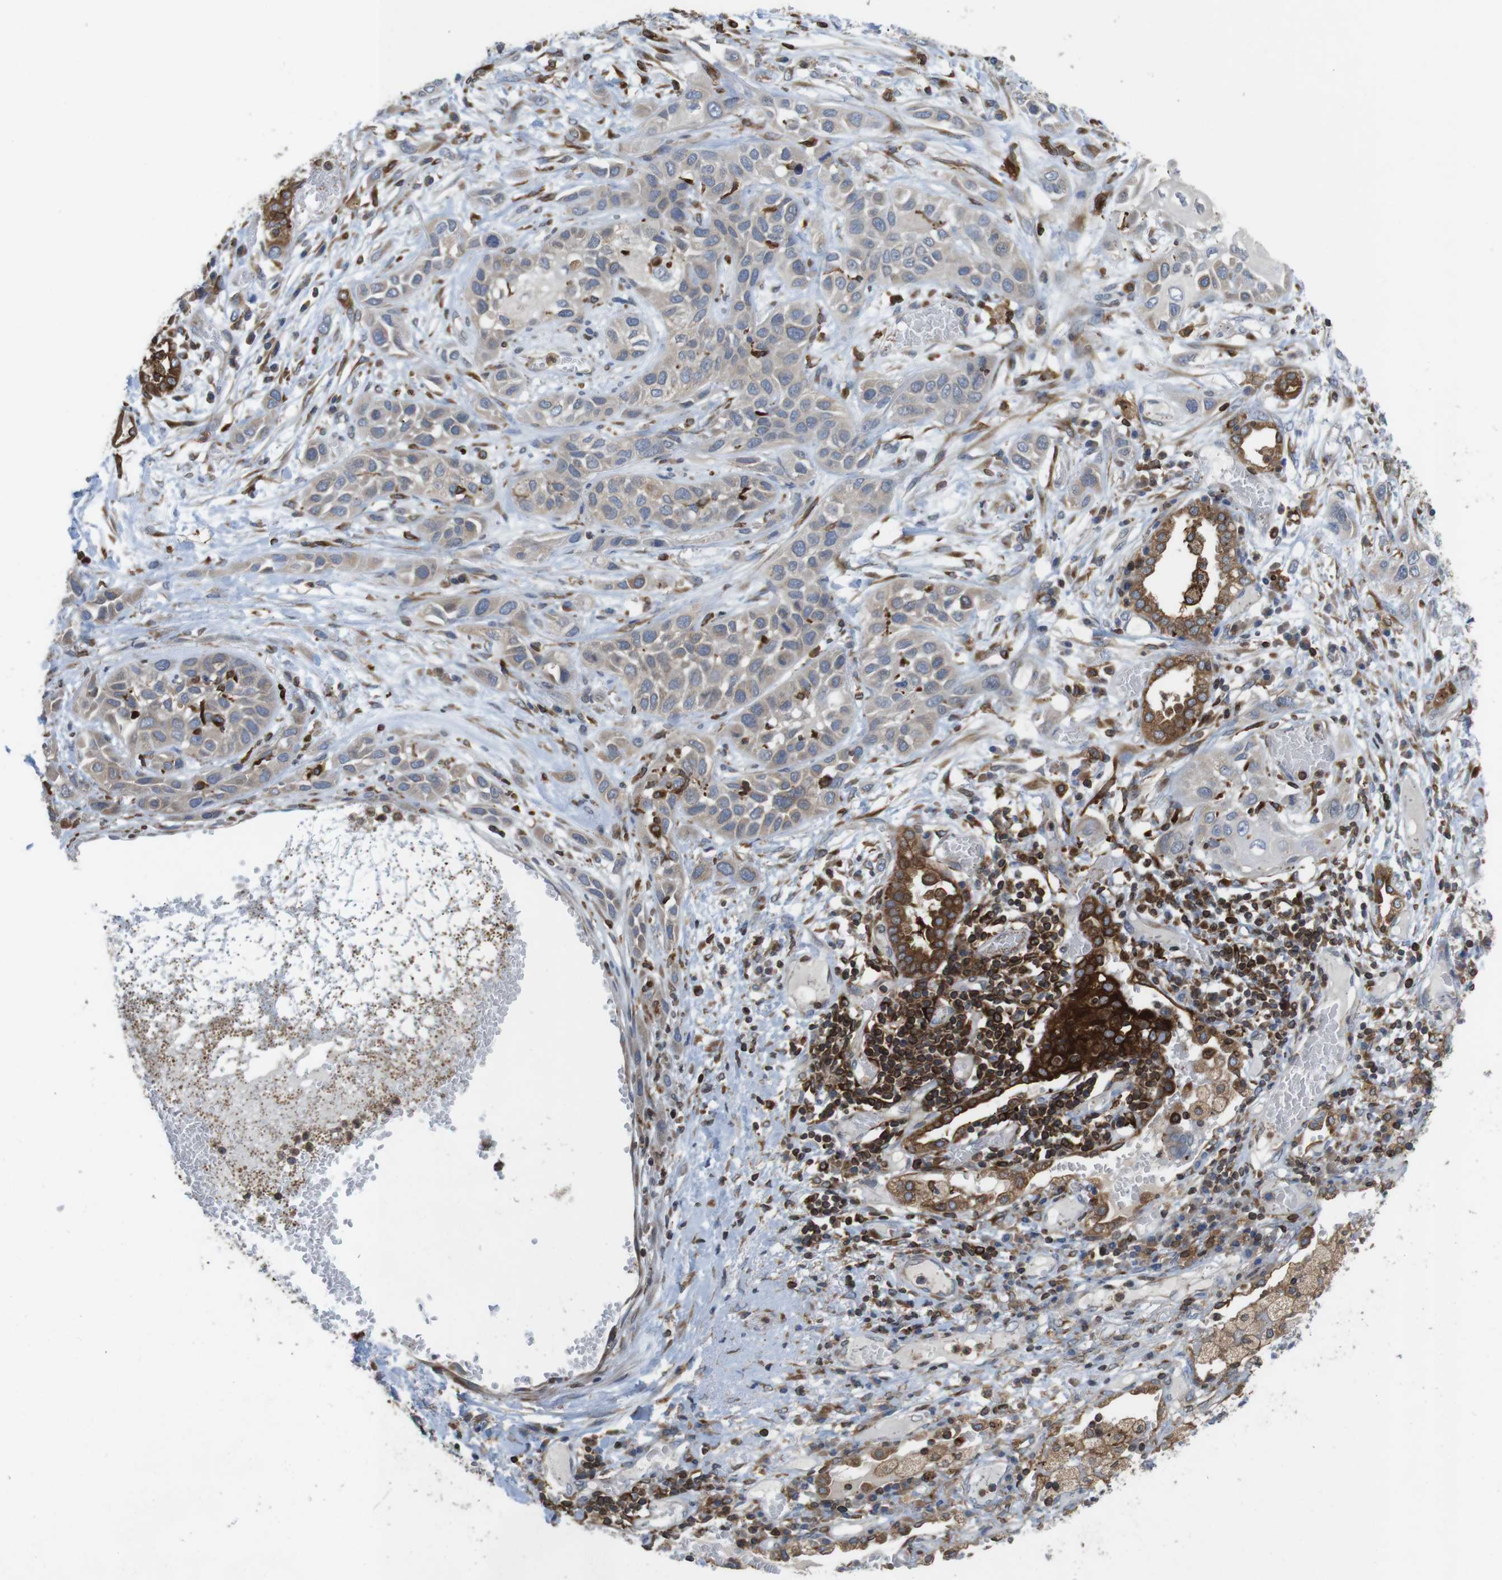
{"staining": {"intensity": "weak", "quantity": ">75%", "location": "cytoplasmic/membranous"}, "tissue": "lung cancer", "cell_type": "Tumor cells", "image_type": "cancer", "snomed": [{"axis": "morphology", "description": "Squamous cell carcinoma, NOS"}, {"axis": "topography", "description": "Lung"}], "caption": "Brown immunohistochemical staining in lung cancer displays weak cytoplasmic/membranous expression in about >75% of tumor cells.", "gene": "ARL6IP5", "patient": {"sex": "male", "age": 71}}